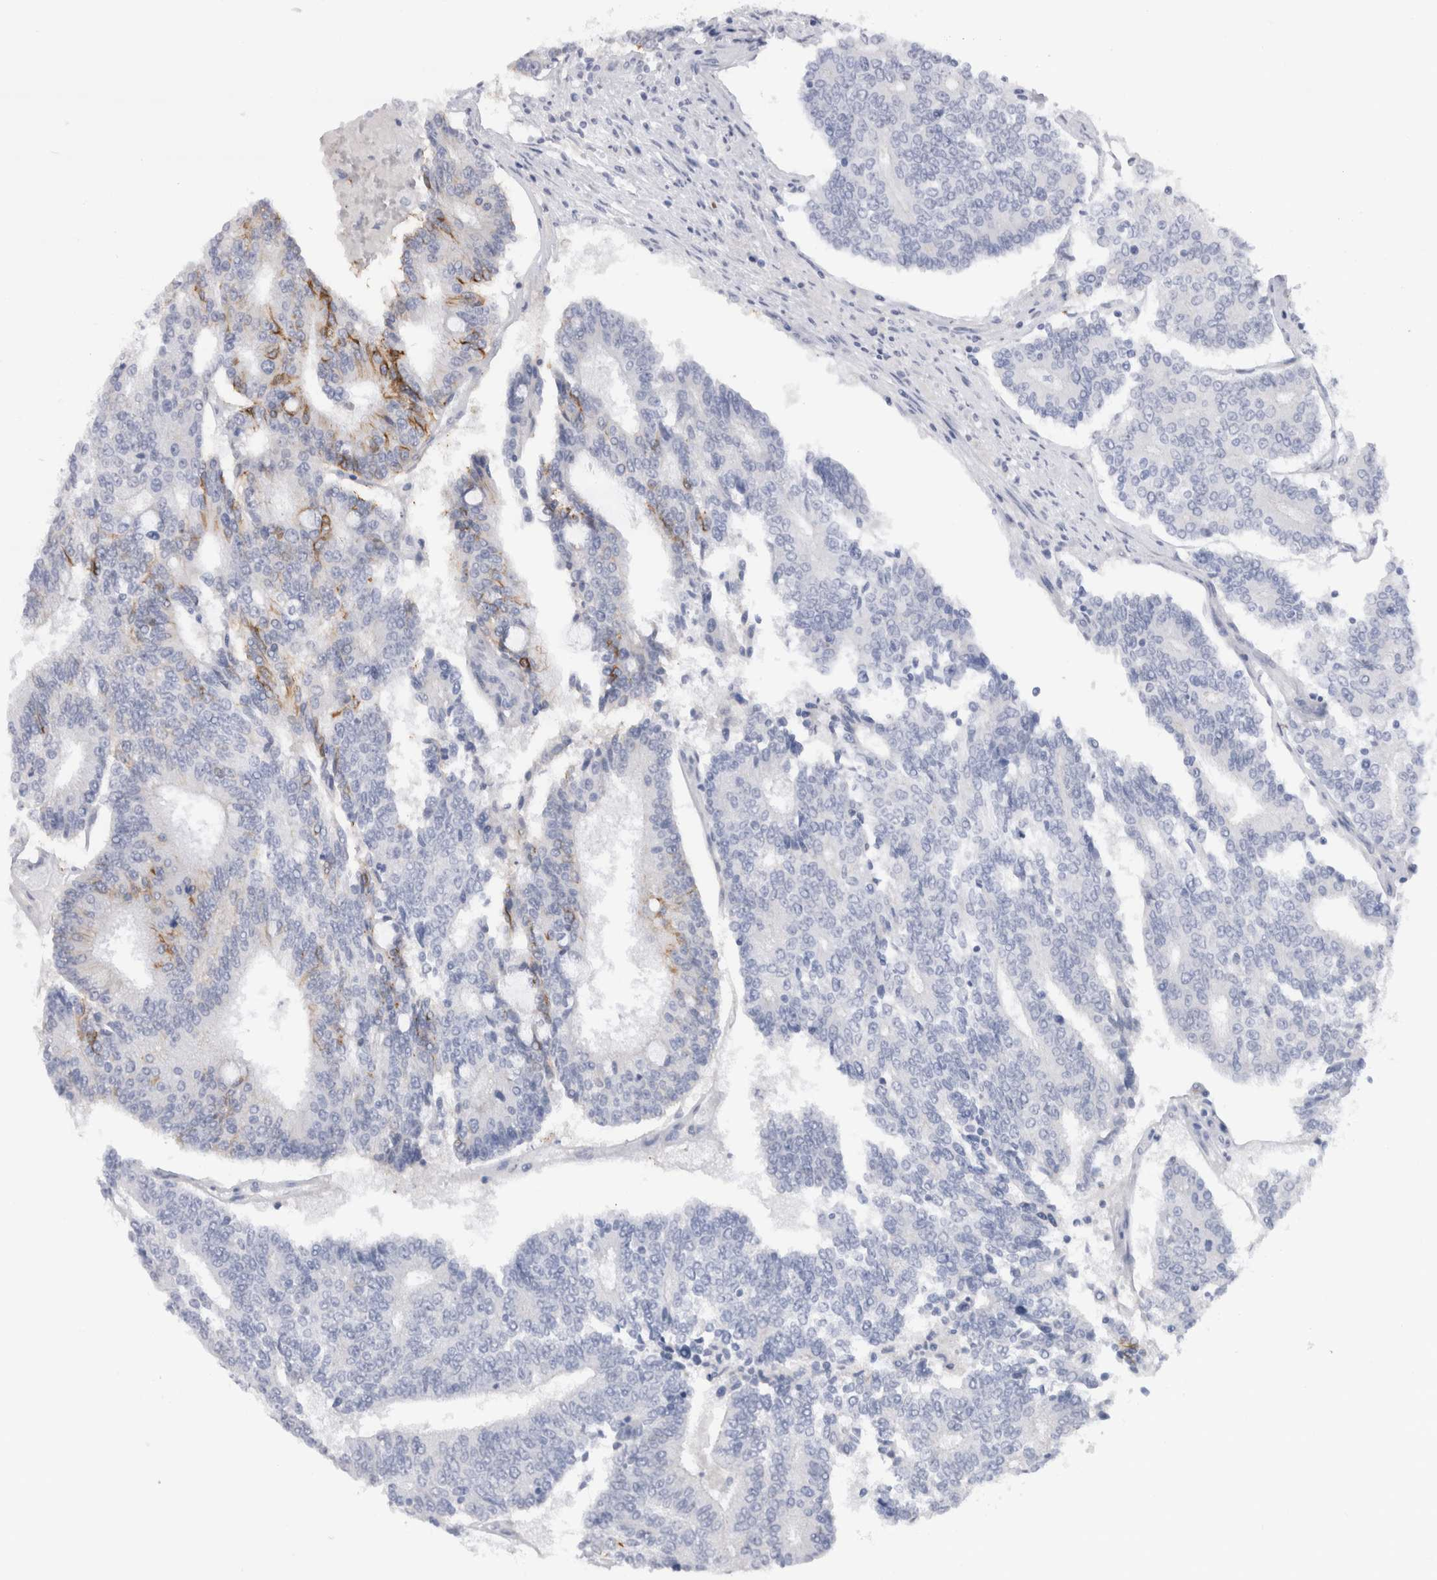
{"staining": {"intensity": "moderate", "quantity": "<25%", "location": "cytoplasmic/membranous"}, "tissue": "prostate cancer", "cell_type": "Tumor cells", "image_type": "cancer", "snomed": [{"axis": "morphology", "description": "Normal tissue, NOS"}, {"axis": "morphology", "description": "Adenocarcinoma, High grade"}, {"axis": "topography", "description": "Prostate"}, {"axis": "topography", "description": "Seminal veicle"}], "caption": "Immunohistochemistry (IHC) (DAB (3,3'-diaminobenzidine)) staining of human prostate cancer demonstrates moderate cytoplasmic/membranous protein positivity in approximately <25% of tumor cells.", "gene": "CDH17", "patient": {"sex": "male", "age": 55}}